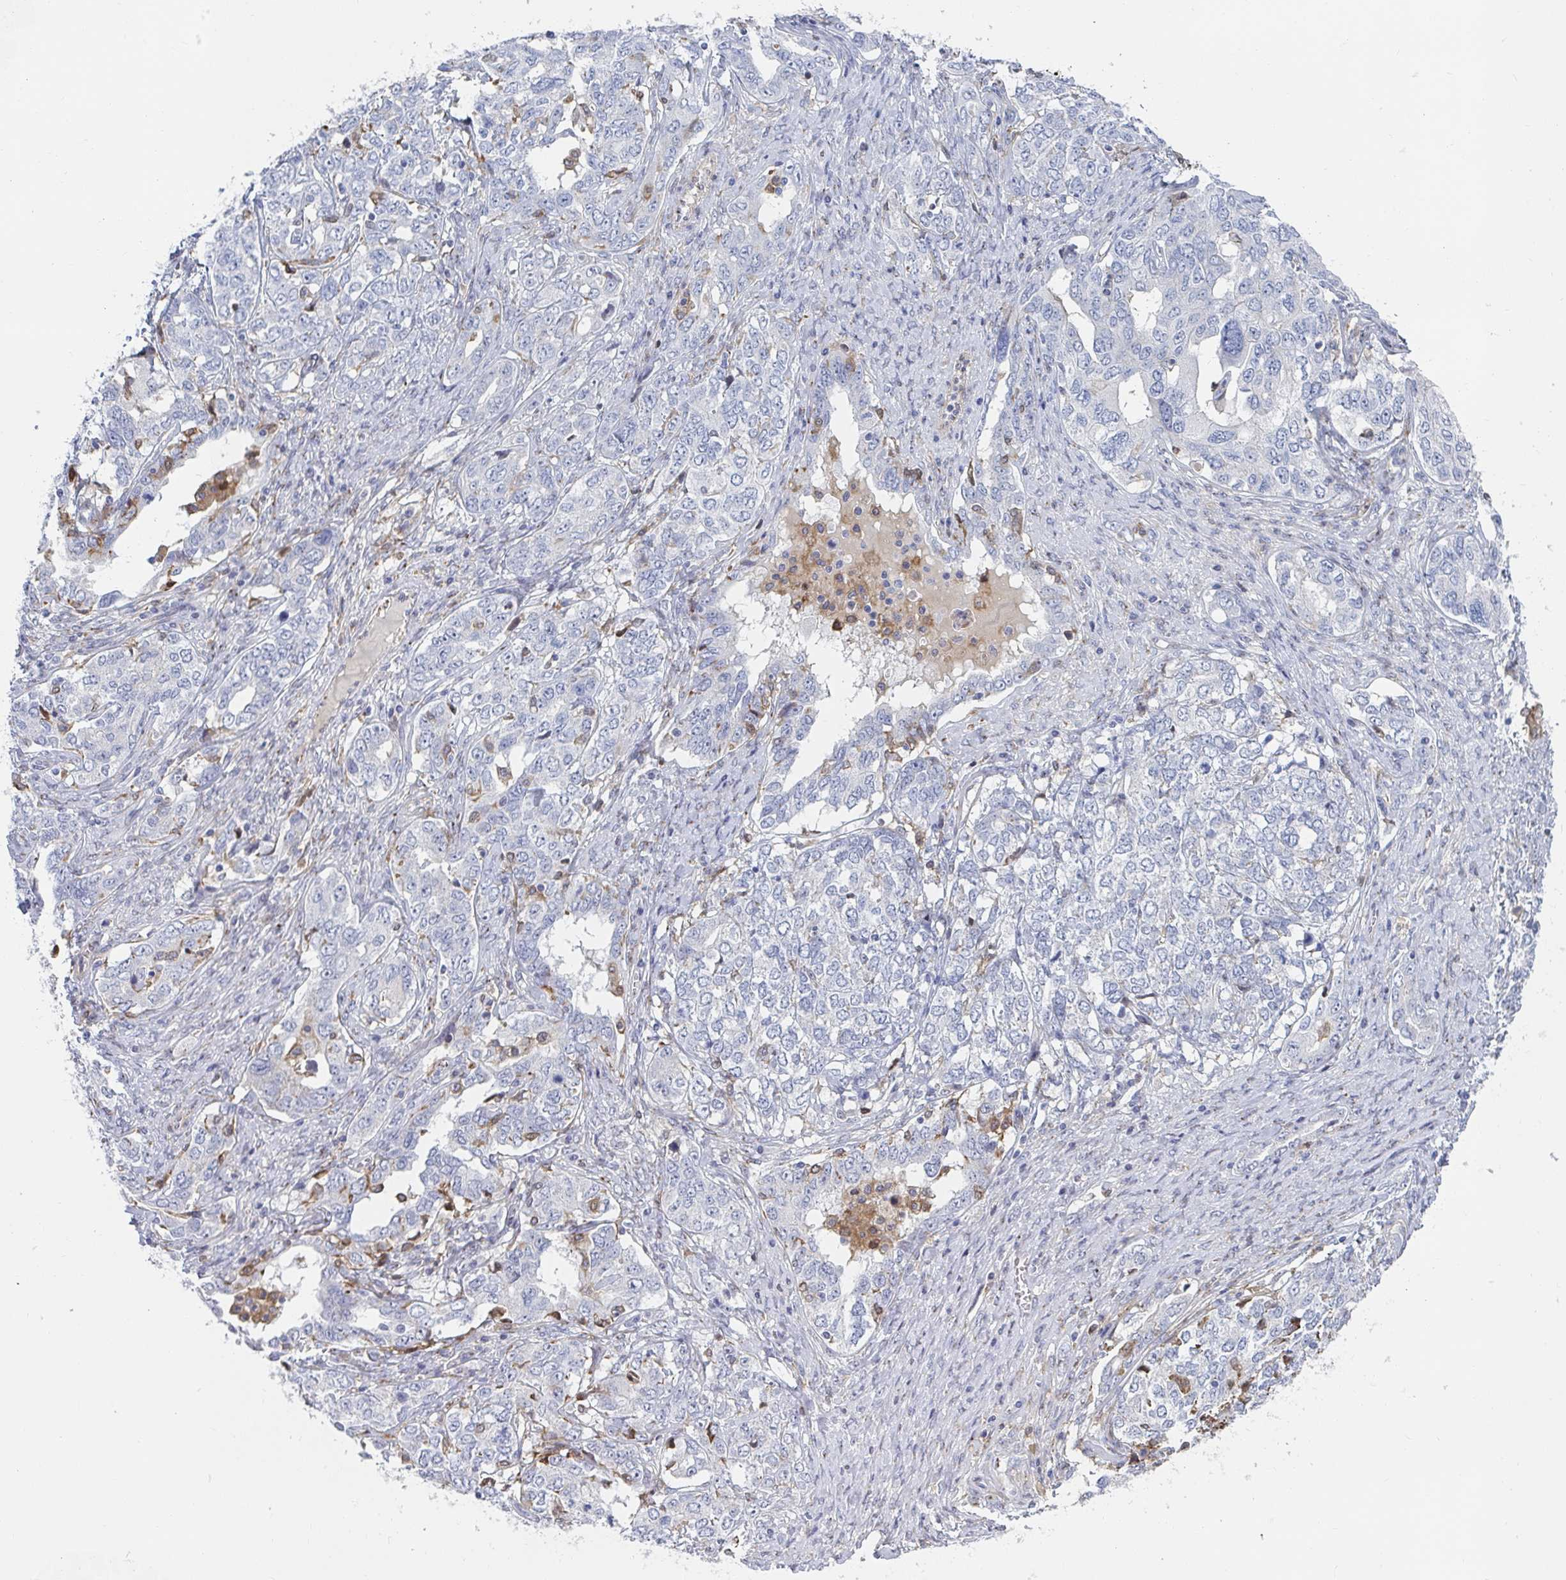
{"staining": {"intensity": "moderate", "quantity": "<25%", "location": "cytoplasmic/membranous"}, "tissue": "ovarian cancer", "cell_type": "Tumor cells", "image_type": "cancer", "snomed": [{"axis": "morphology", "description": "Carcinoma, endometroid"}, {"axis": "topography", "description": "Ovary"}], "caption": "A high-resolution micrograph shows immunohistochemistry staining of ovarian cancer, which shows moderate cytoplasmic/membranous expression in about <25% of tumor cells. (DAB (3,3'-diaminobenzidine) IHC, brown staining for protein, blue staining for nuclei).", "gene": "PSMG1", "patient": {"sex": "female", "age": 62}}